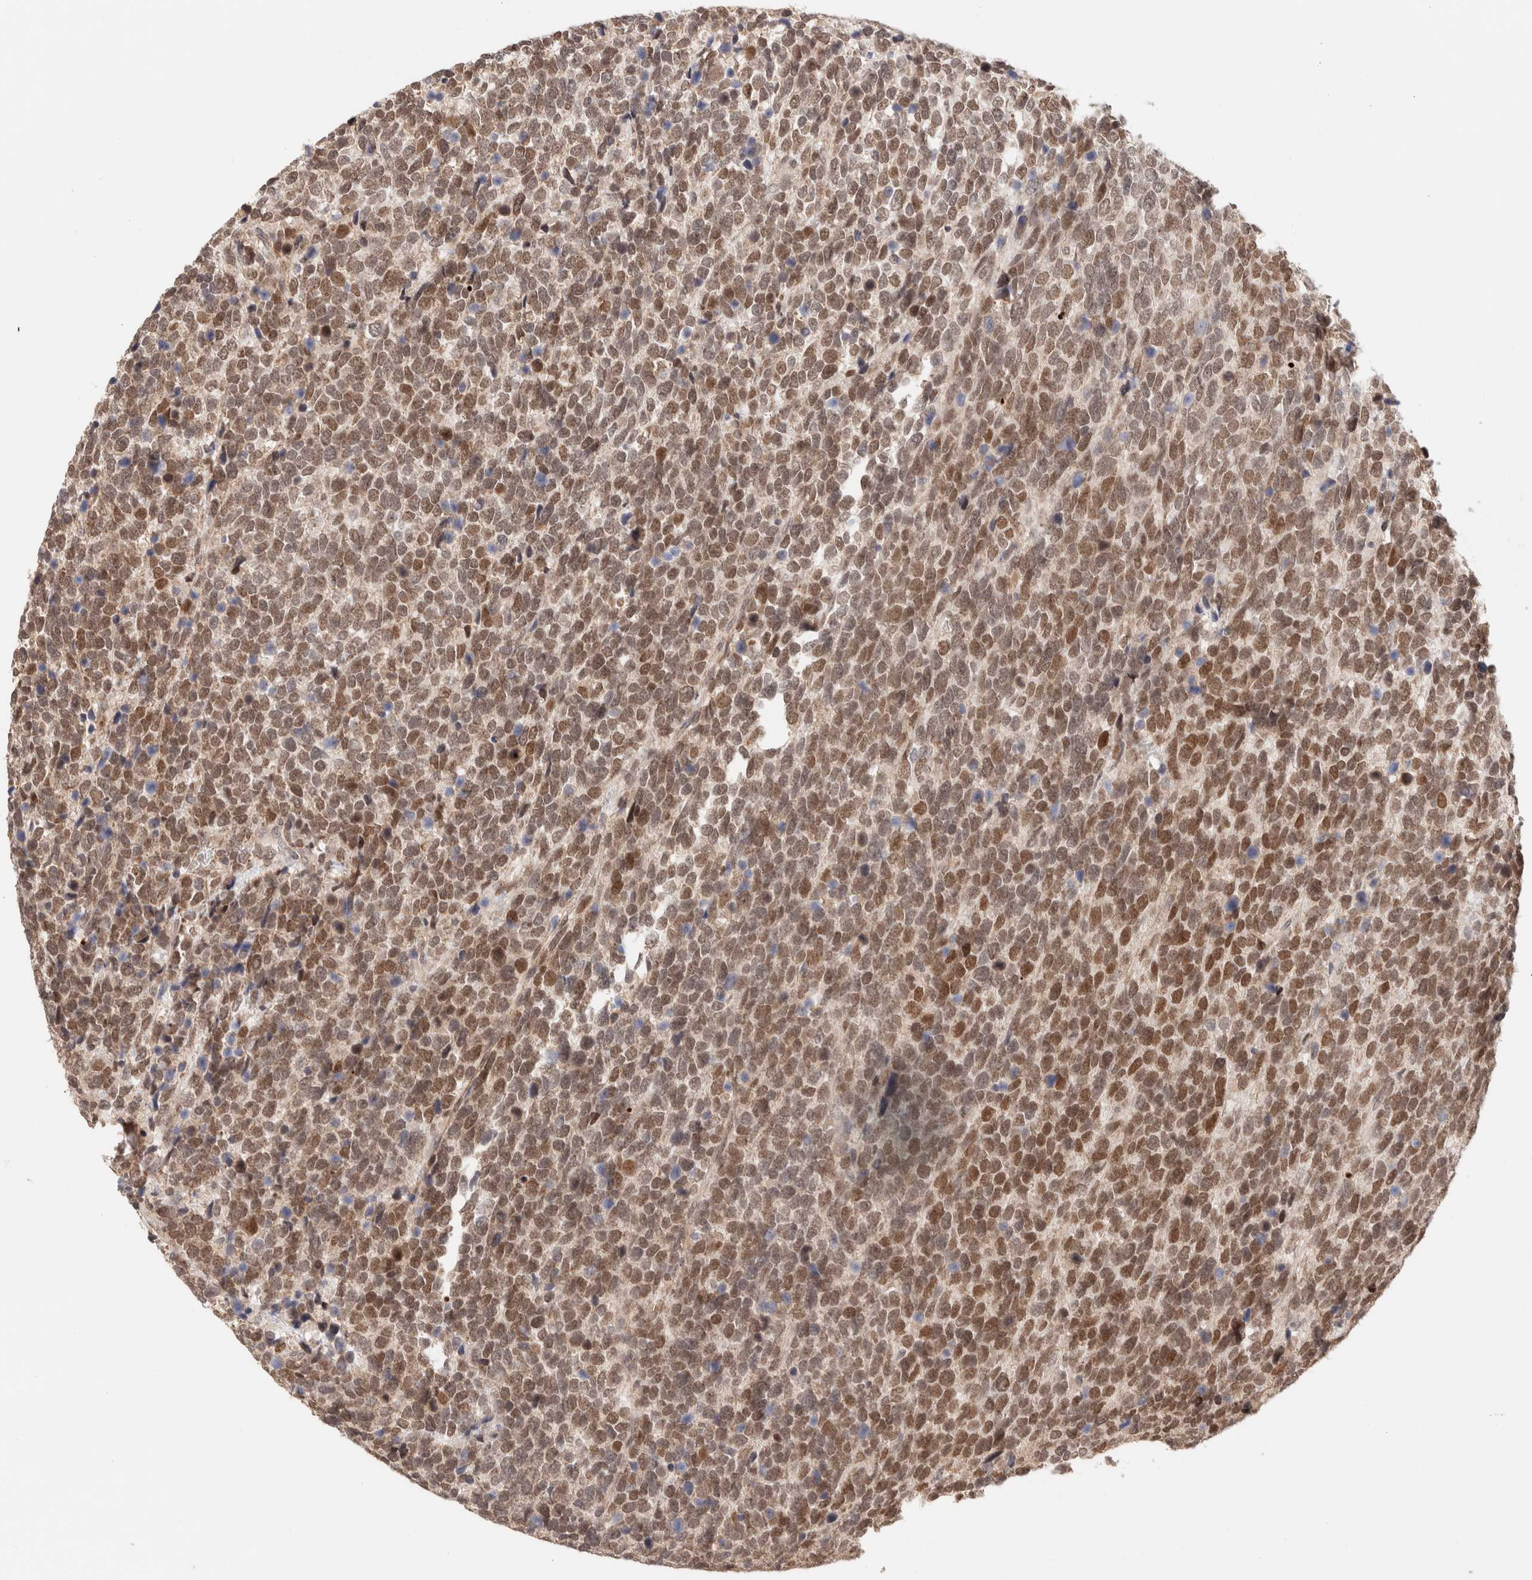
{"staining": {"intensity": "moderate", "quantity": ">75%", "location": "nuclear"}, "tissue": "urothelial cancer", "cell_type": "Tumor cells", "image_type": "cancer", "snomed": [{"axis": "morphology", "description": "Urothelial carcinoma, High grade"}, {"axis": "topography", "description": "Urinary bladder"}], "caption": "Urothelial cancer stained for a protein (brown) displays moderate nuclear positive staining in about >75% of tumor cells.", "gene": "BRPF3", "patient": {"sex": "female", "age": 82}}